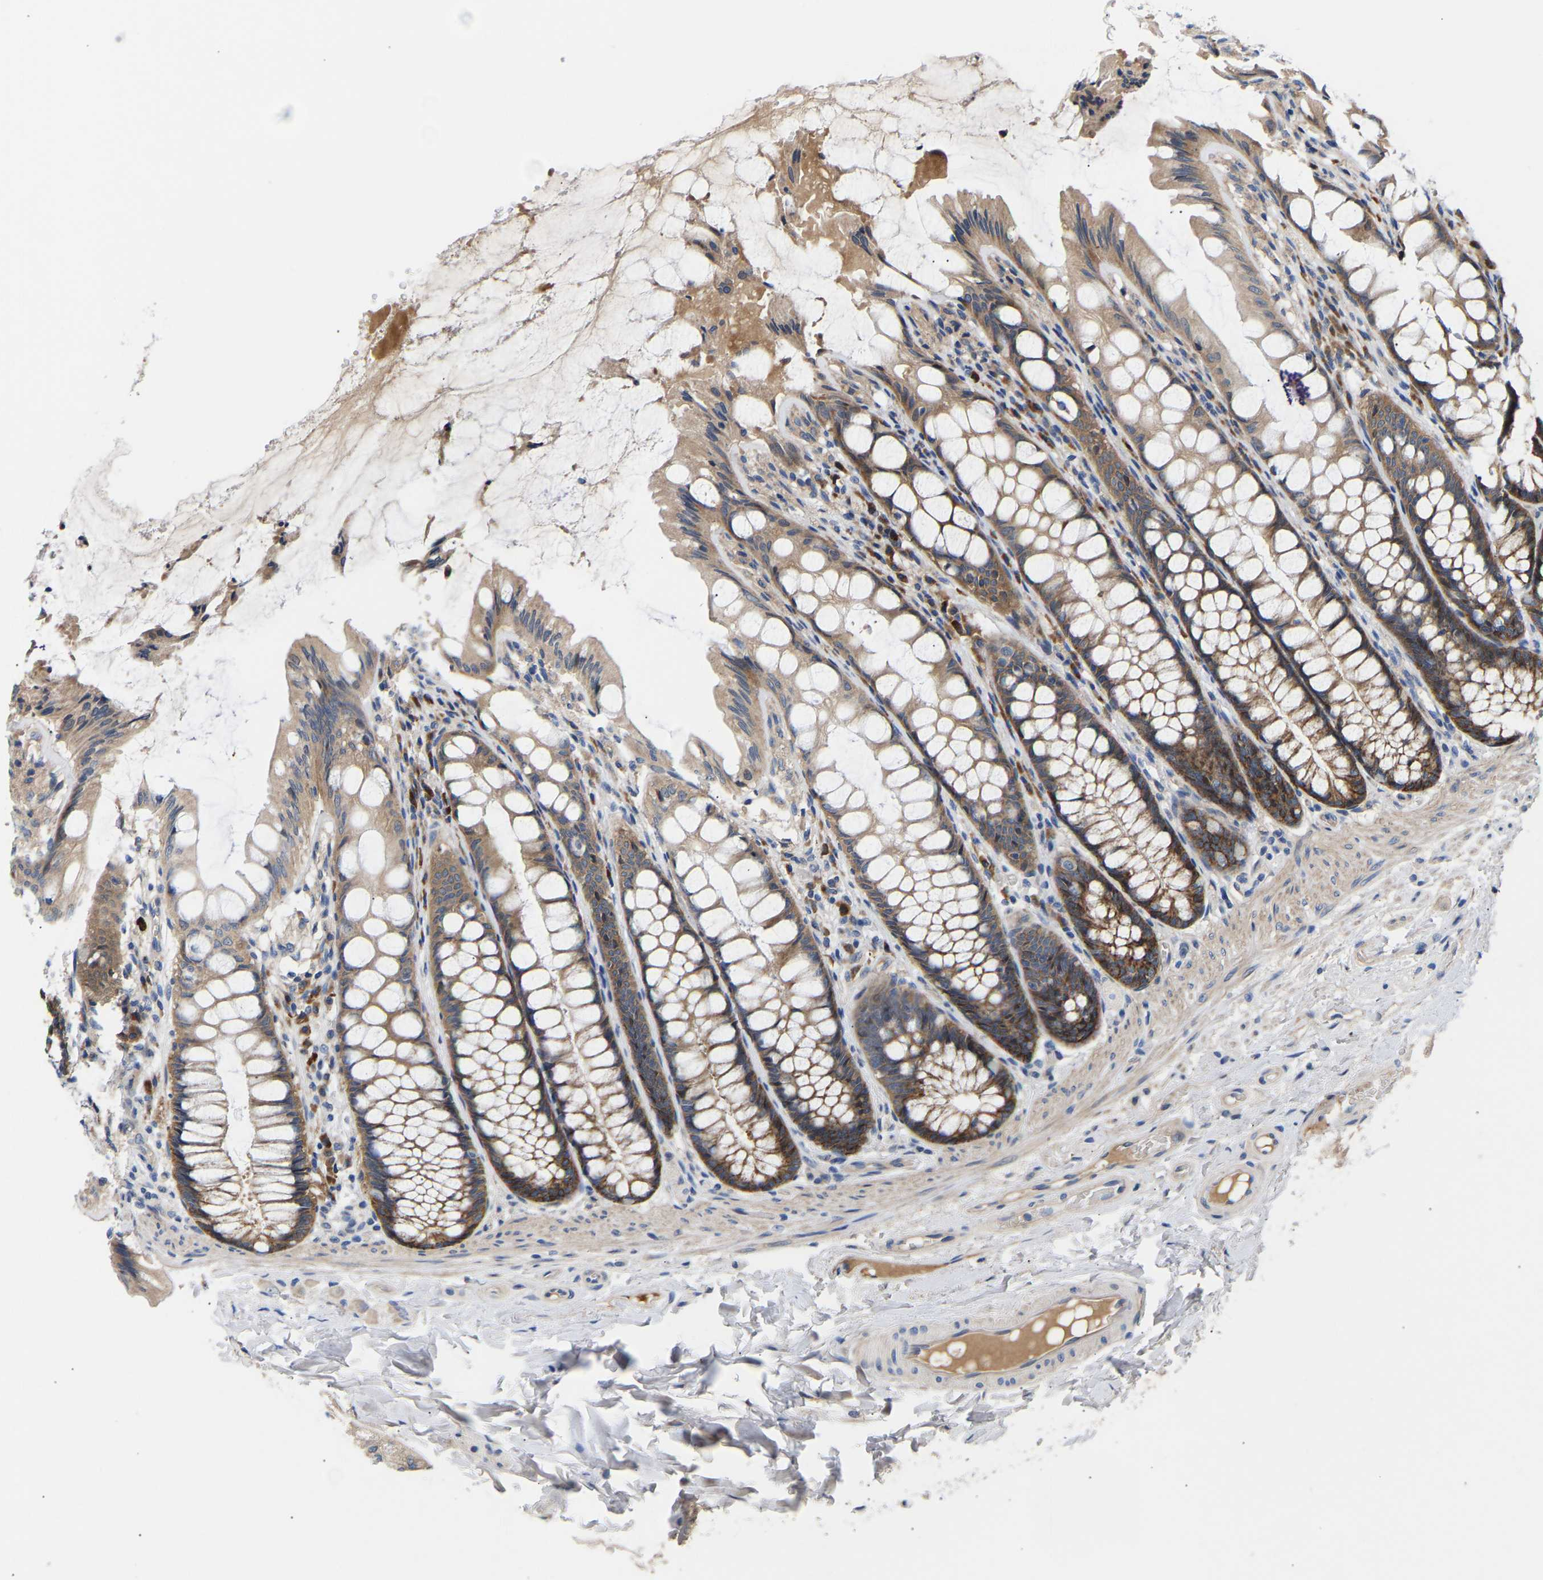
{"staining": {"intensity": "negative", "quantity": "none", "location": "none"}, "tissue": "colon", "cell_type": "Endothelial cells", "image_type": "normal", "snomed": [{"axis": "morphology", "description": "Normal tissue, NOS"}, {"axis": "topography", "description": "Colon"}], "caption": "Immunohistochemistry histopathology image of benign human colon stained for a protein (brown), which shows no staining in endothelial cells. (Brightfield microscopy of DAB IHC at high magnification).", "gene": "AIMP2", "patient": {"sex": "male", "age": 47}}